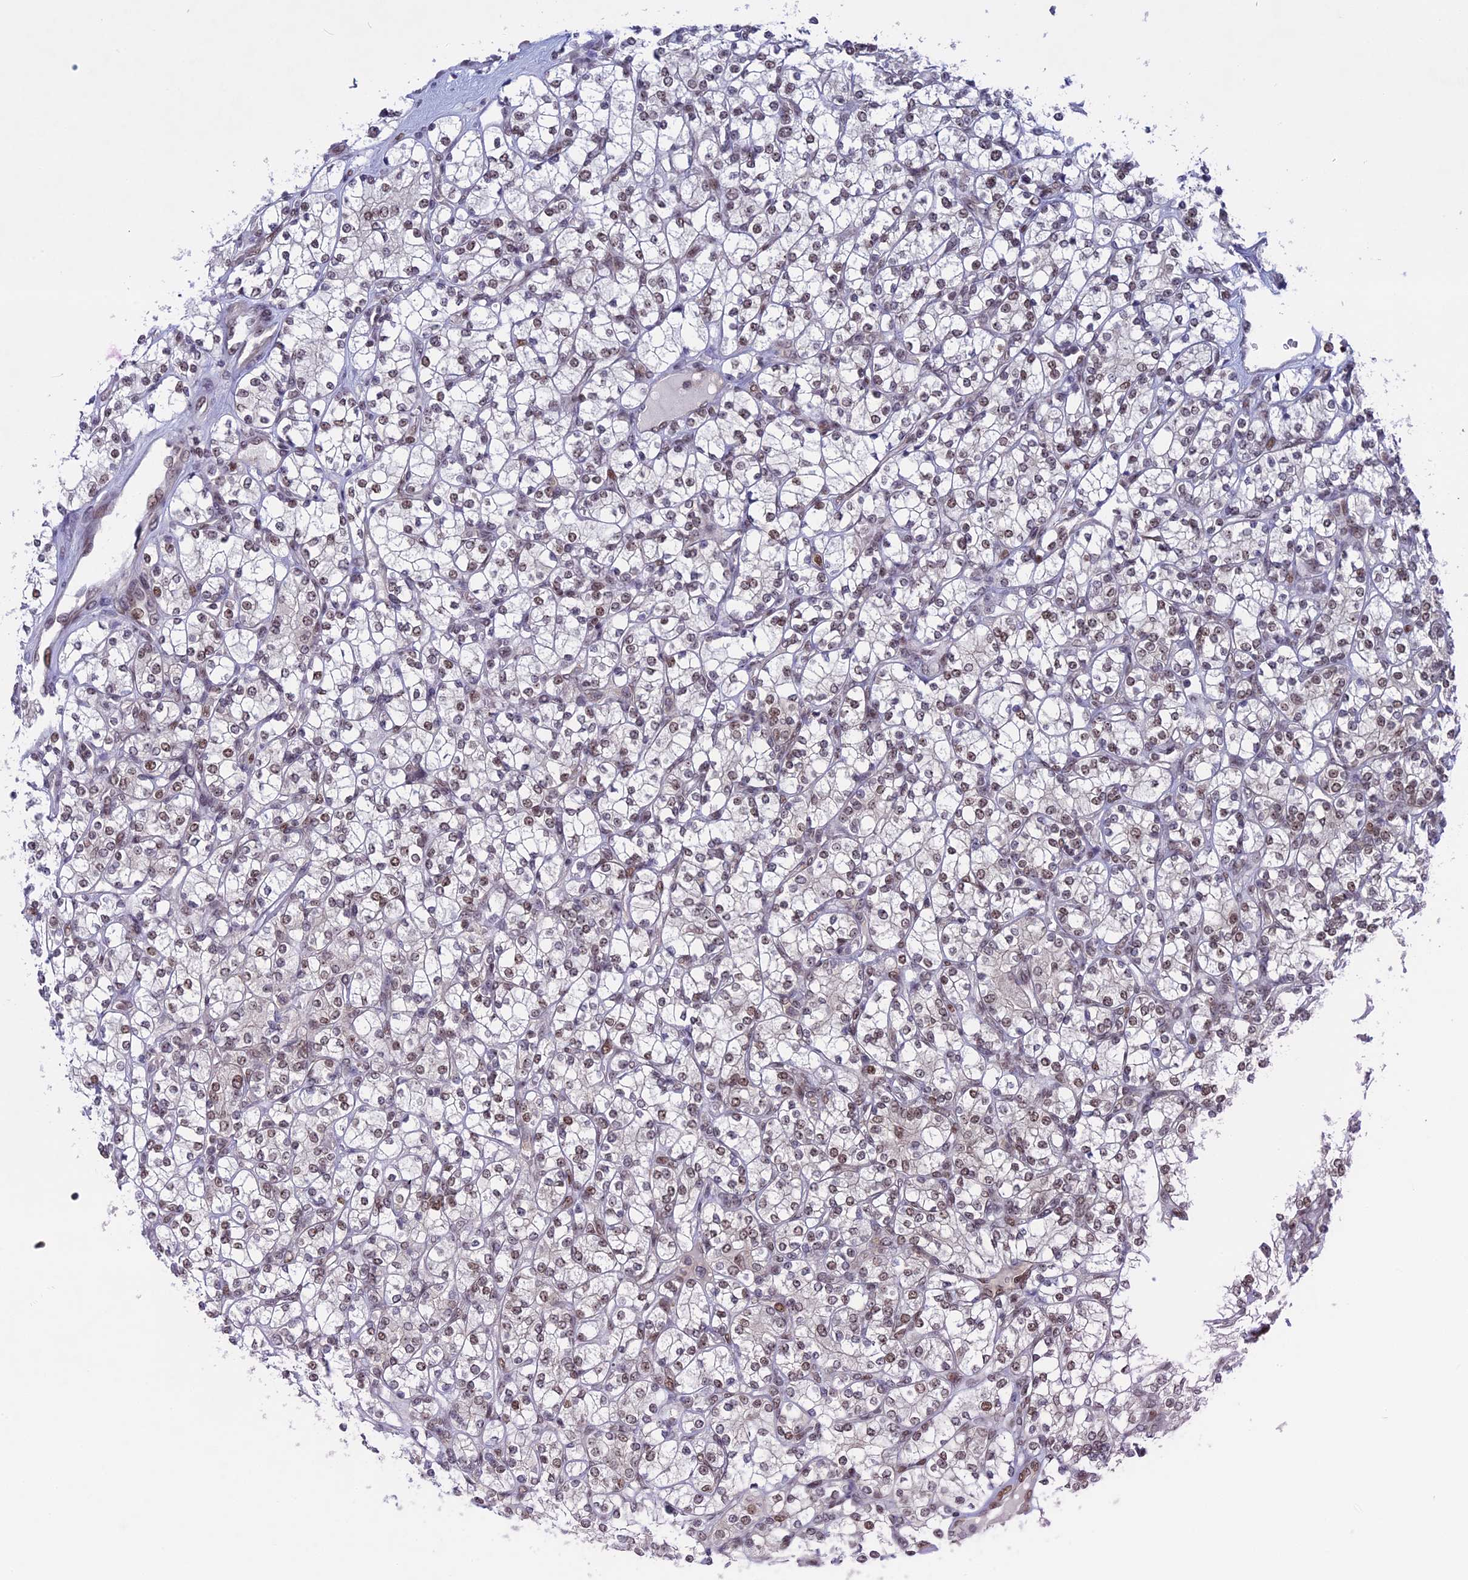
{"staining": {"intensity": "weak", "quantity": ">75%", "location": "nuclear"}, "tissue": "renal cancer", "cell_type": "Tumor cells", "image_type": "cancer", "snomed": [{"axis": "morphology", "description": "Adenocarcinoma, NOS"}, {"axis": "topography", "description": "Kidney"}], "caption": "High-magnification brightfield microscopy of renal adenocarcinoma stained with DAB (3,3'-diaminobenzidine) (brown) and counterstained with hematoxylin (blue). tumor cells exhibit weak nuclear positivity is identified in approximately>75% of cells. The staining was performed using DAB to visualize the protein expression in brown, while the nuclei were stained in blue with hematoxylin (Magnification: 20x).", "gene": "CCDC86", "patient": {"sex": "male", "age": 77}}